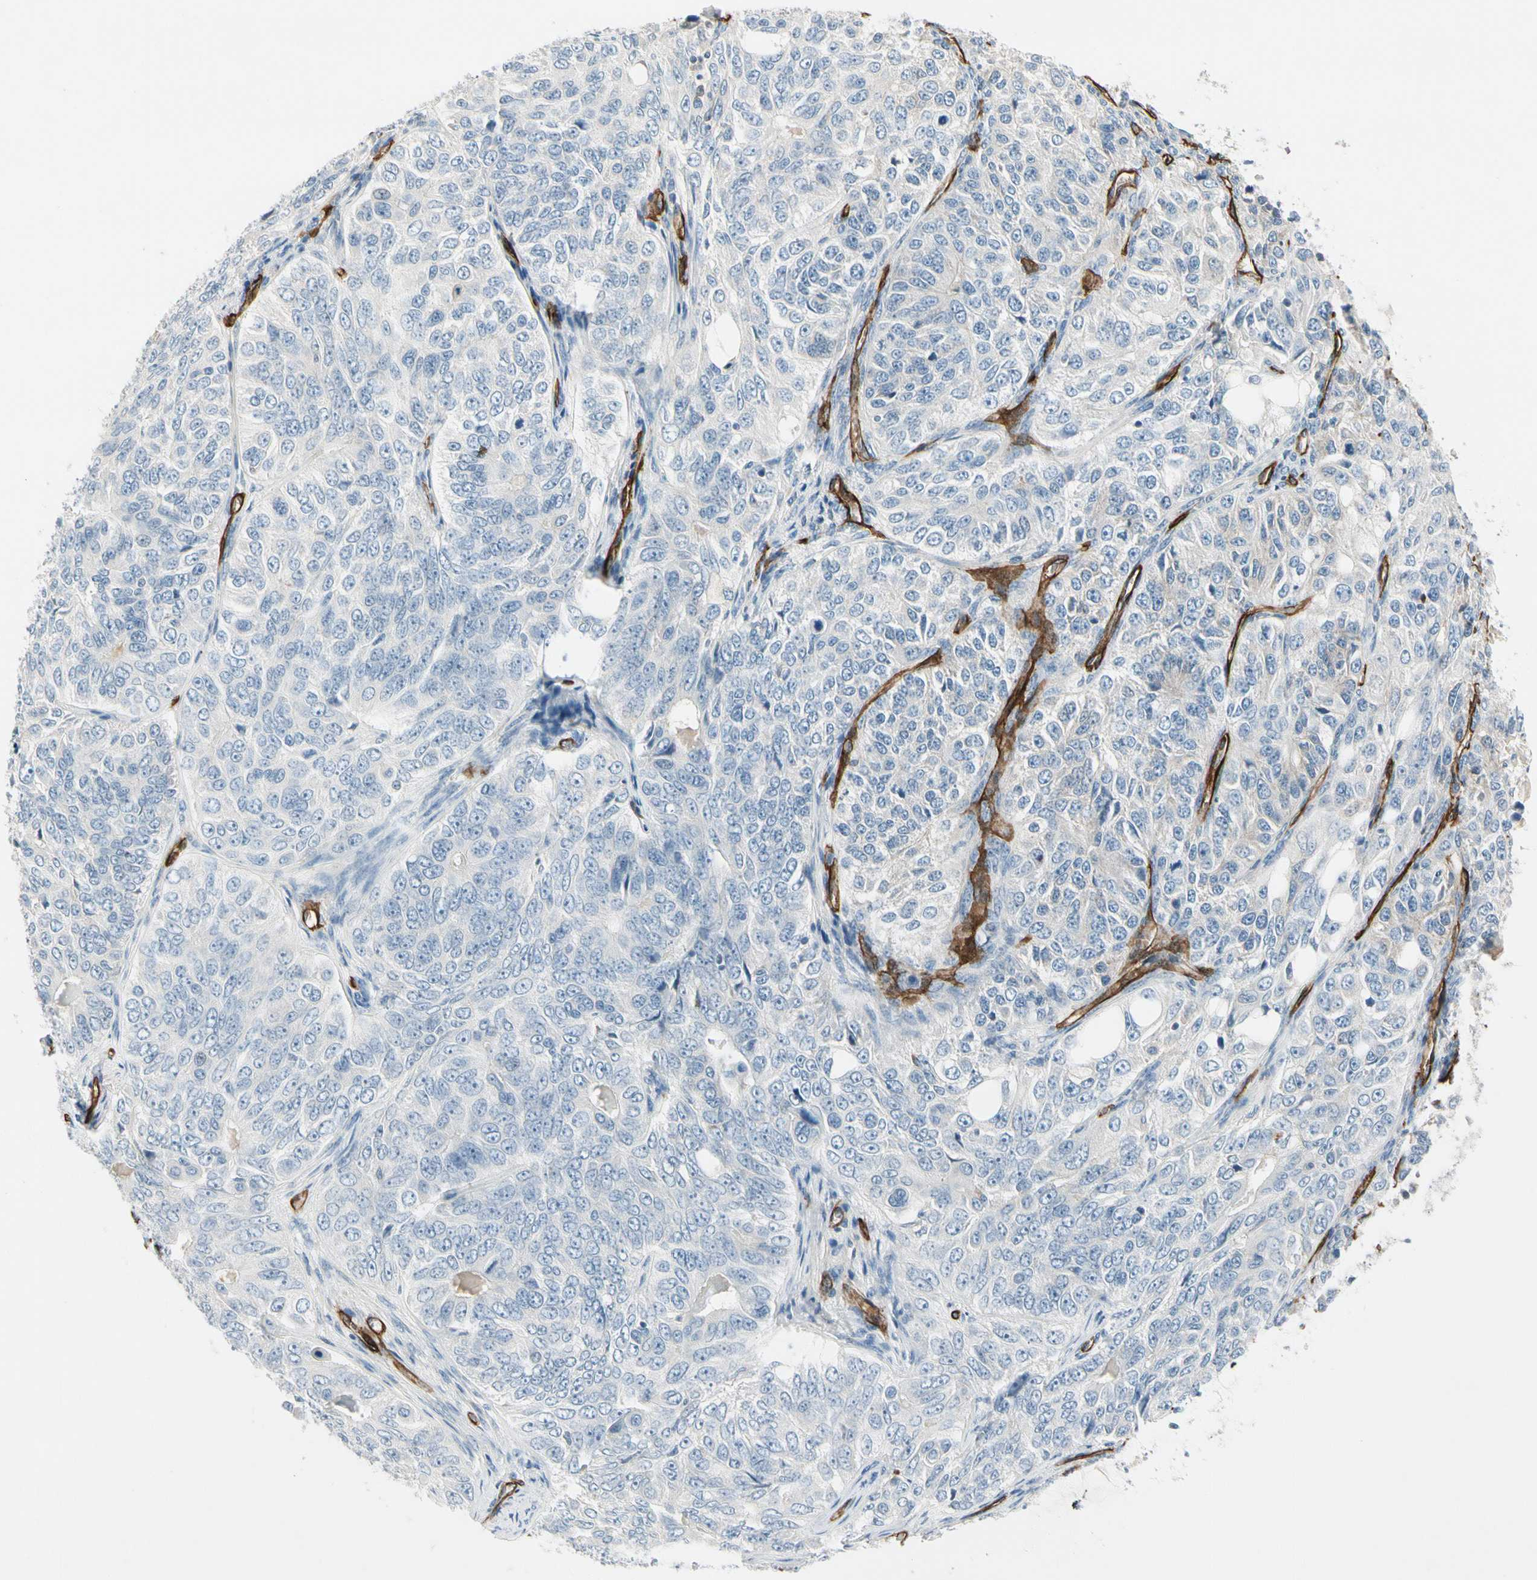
{"staining": {"intensity": "negative", "quantity": "none", "location": "none"}, "tissue": "ovarian cancer", "cell_type": "Tumor cells", "image_type": "cancer", "snomed": [{"axis": "morphology", "description": "Carcinoma, endometroid"}, {"axis": "topography", "description": "Ovary"}], "caption": "This is an IHC micrograph of ovarian cancer (endometroid carcinoma). There is no staining in tumor cells.", "gene": "CD93", "patient": {"sex": "female", "age": 51}}